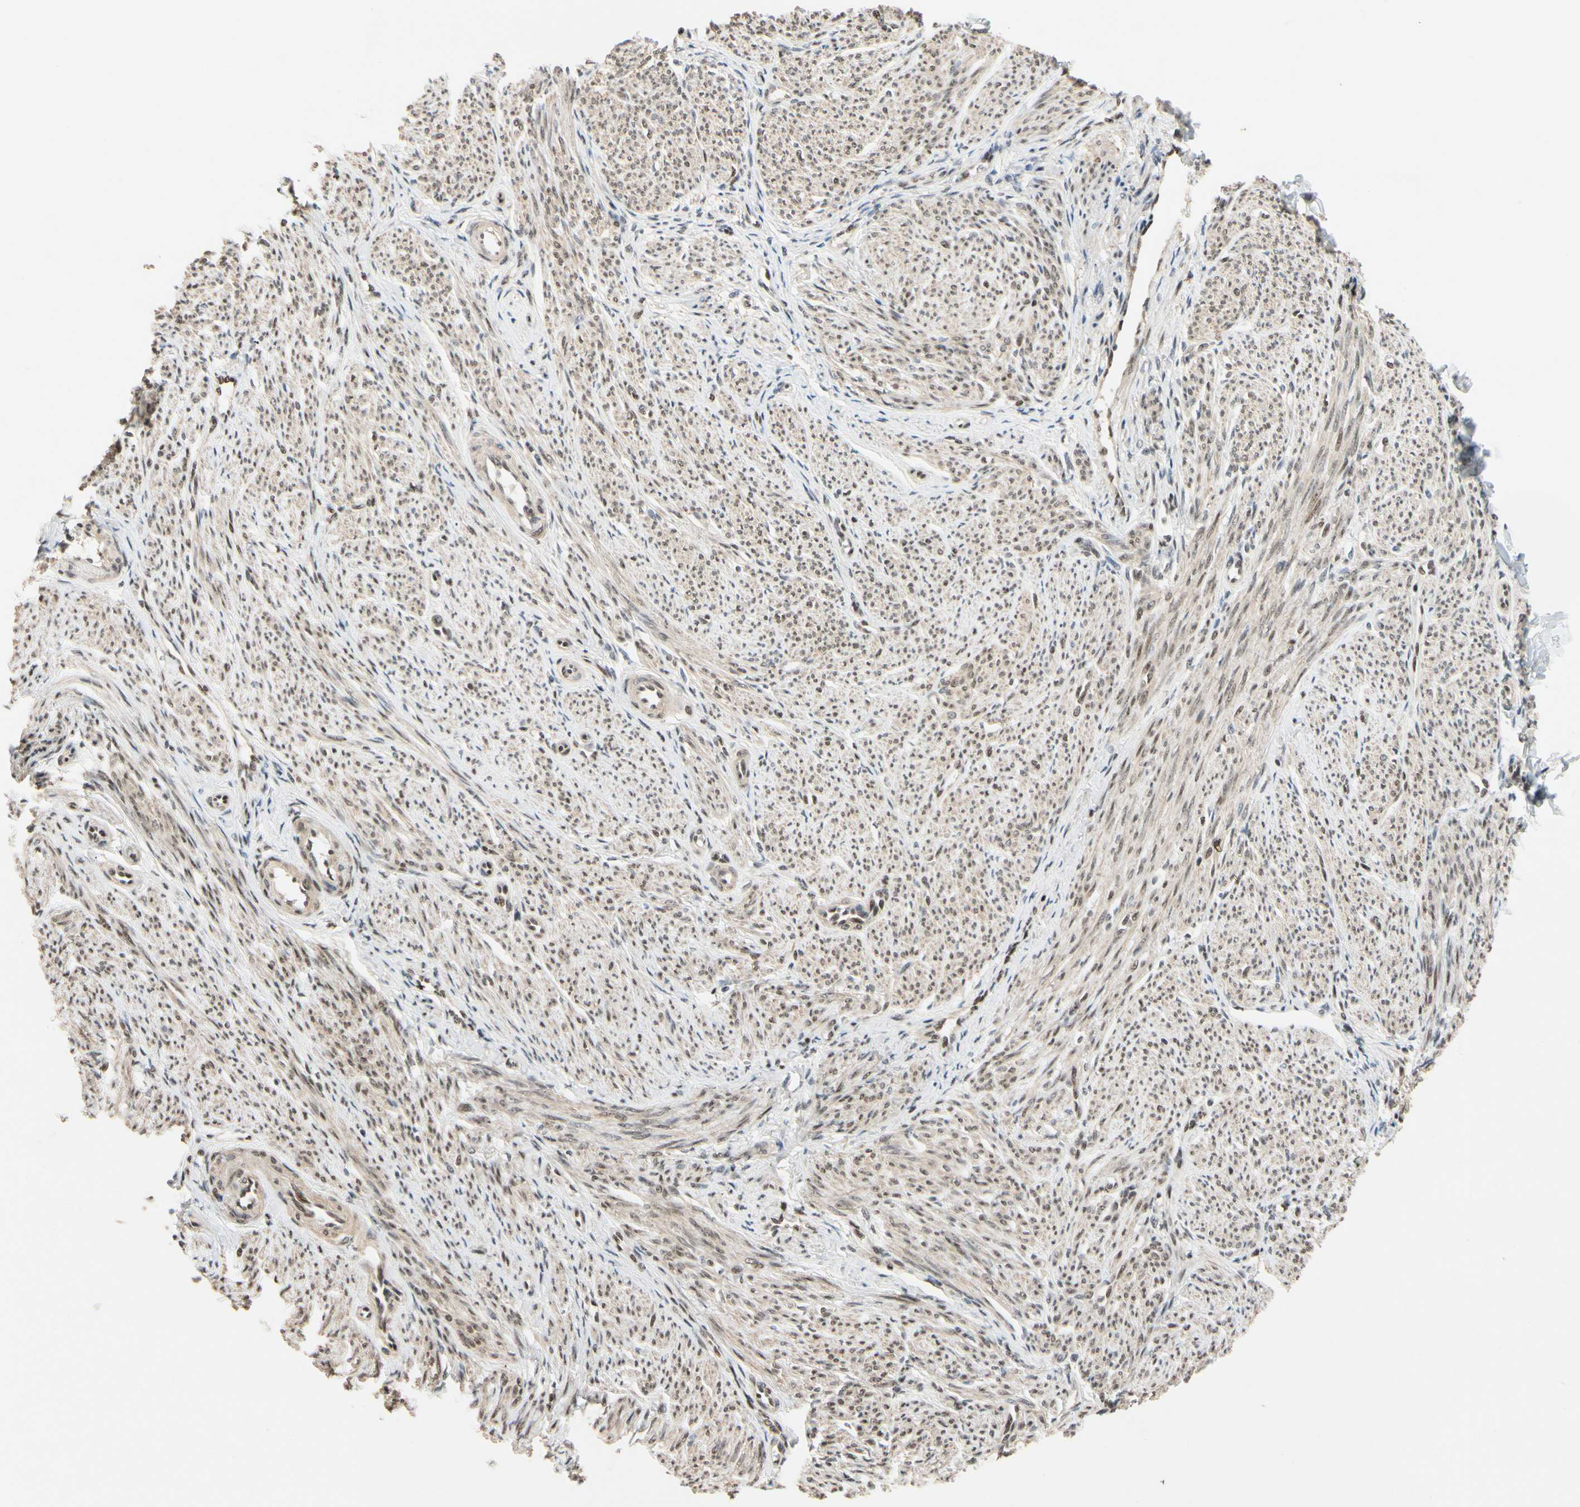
{"staining": {"intensity": "moderate", "quantity": ">75%", "location": "cytoplasmic/membranous,nuclear"}, "tissue": "smooth muscle", "cell_type": "Smooth muscle cells", "image_type": "normal", "snomed": [{"axis": "morphology", "description": "Normal tissue, NOS"}, {"axis": "topography", "description": "Smooth muscle"}], "caption": "A high-resolution histopathology image shows immunohistochemistry staining of unremarkable smooth muscle, which shows moderate cytoplasmic/membranous,nuclear positivity in about >75% of smooth muscle cells.", "gene": "TAF4", "patient": {"sex": "female", "age": 65}}